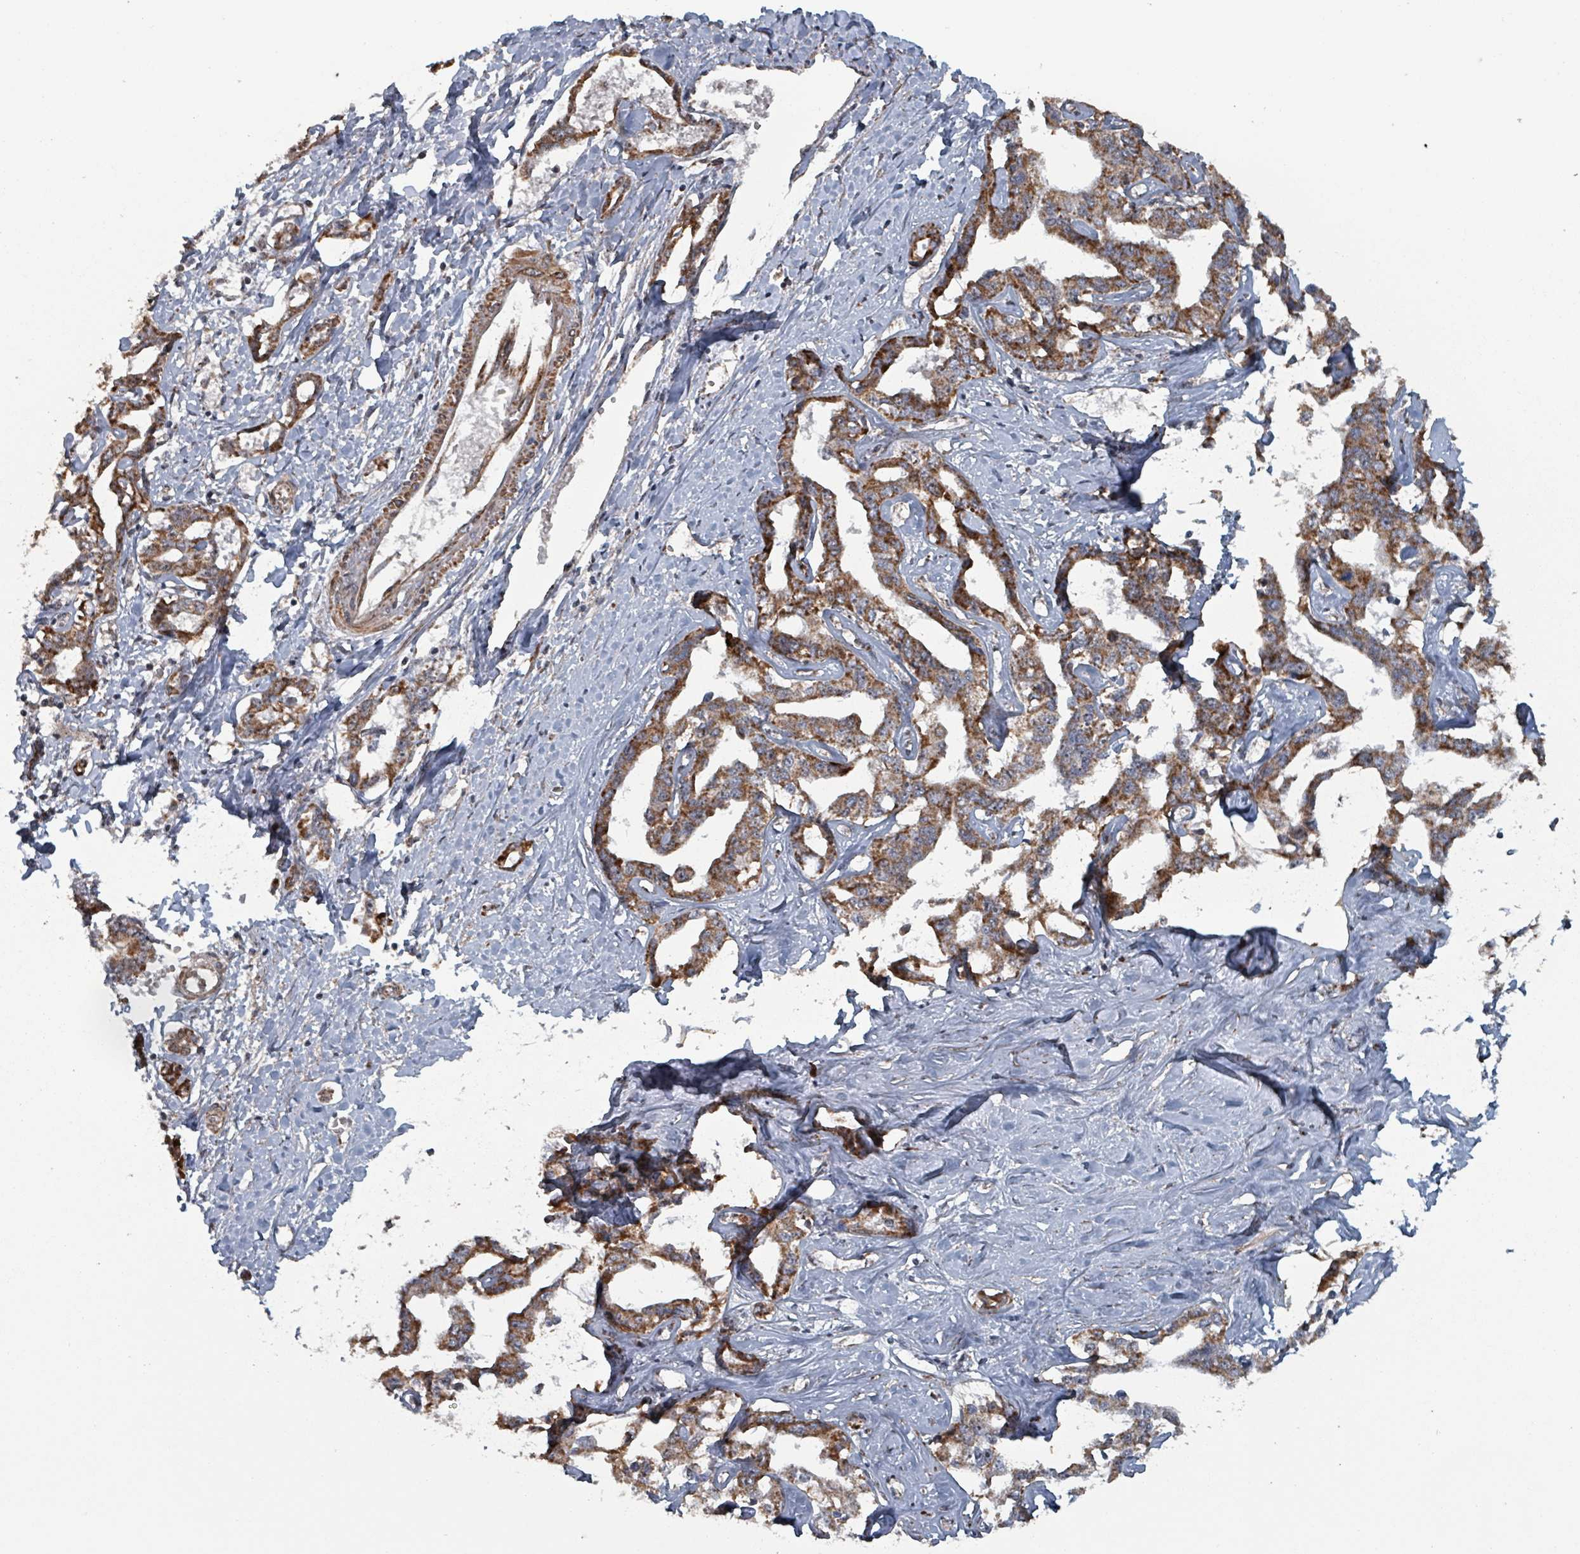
{"staining": {"intensity": "moderate", "quantity": ">75%", "location": "cytoplasmic/membranous"}, "tissue": "liver cancer", "cell_type": "Tumor cells", "image_type": "cancer", "snomed": [{"axis": "morphology", "description": "Cholangiocarcinoma"}, {"axis": "topography", "description": "Liver"}], "caption": "High-power microscopy captured an IHC photomicrograph of cholangiocarcinoma (liver), revealing moderate cytoplasmic/membranous staining in about >75% of tumor cells.", "gene": "MRPL4", "patient": {"sex": "male", "age": 59}}